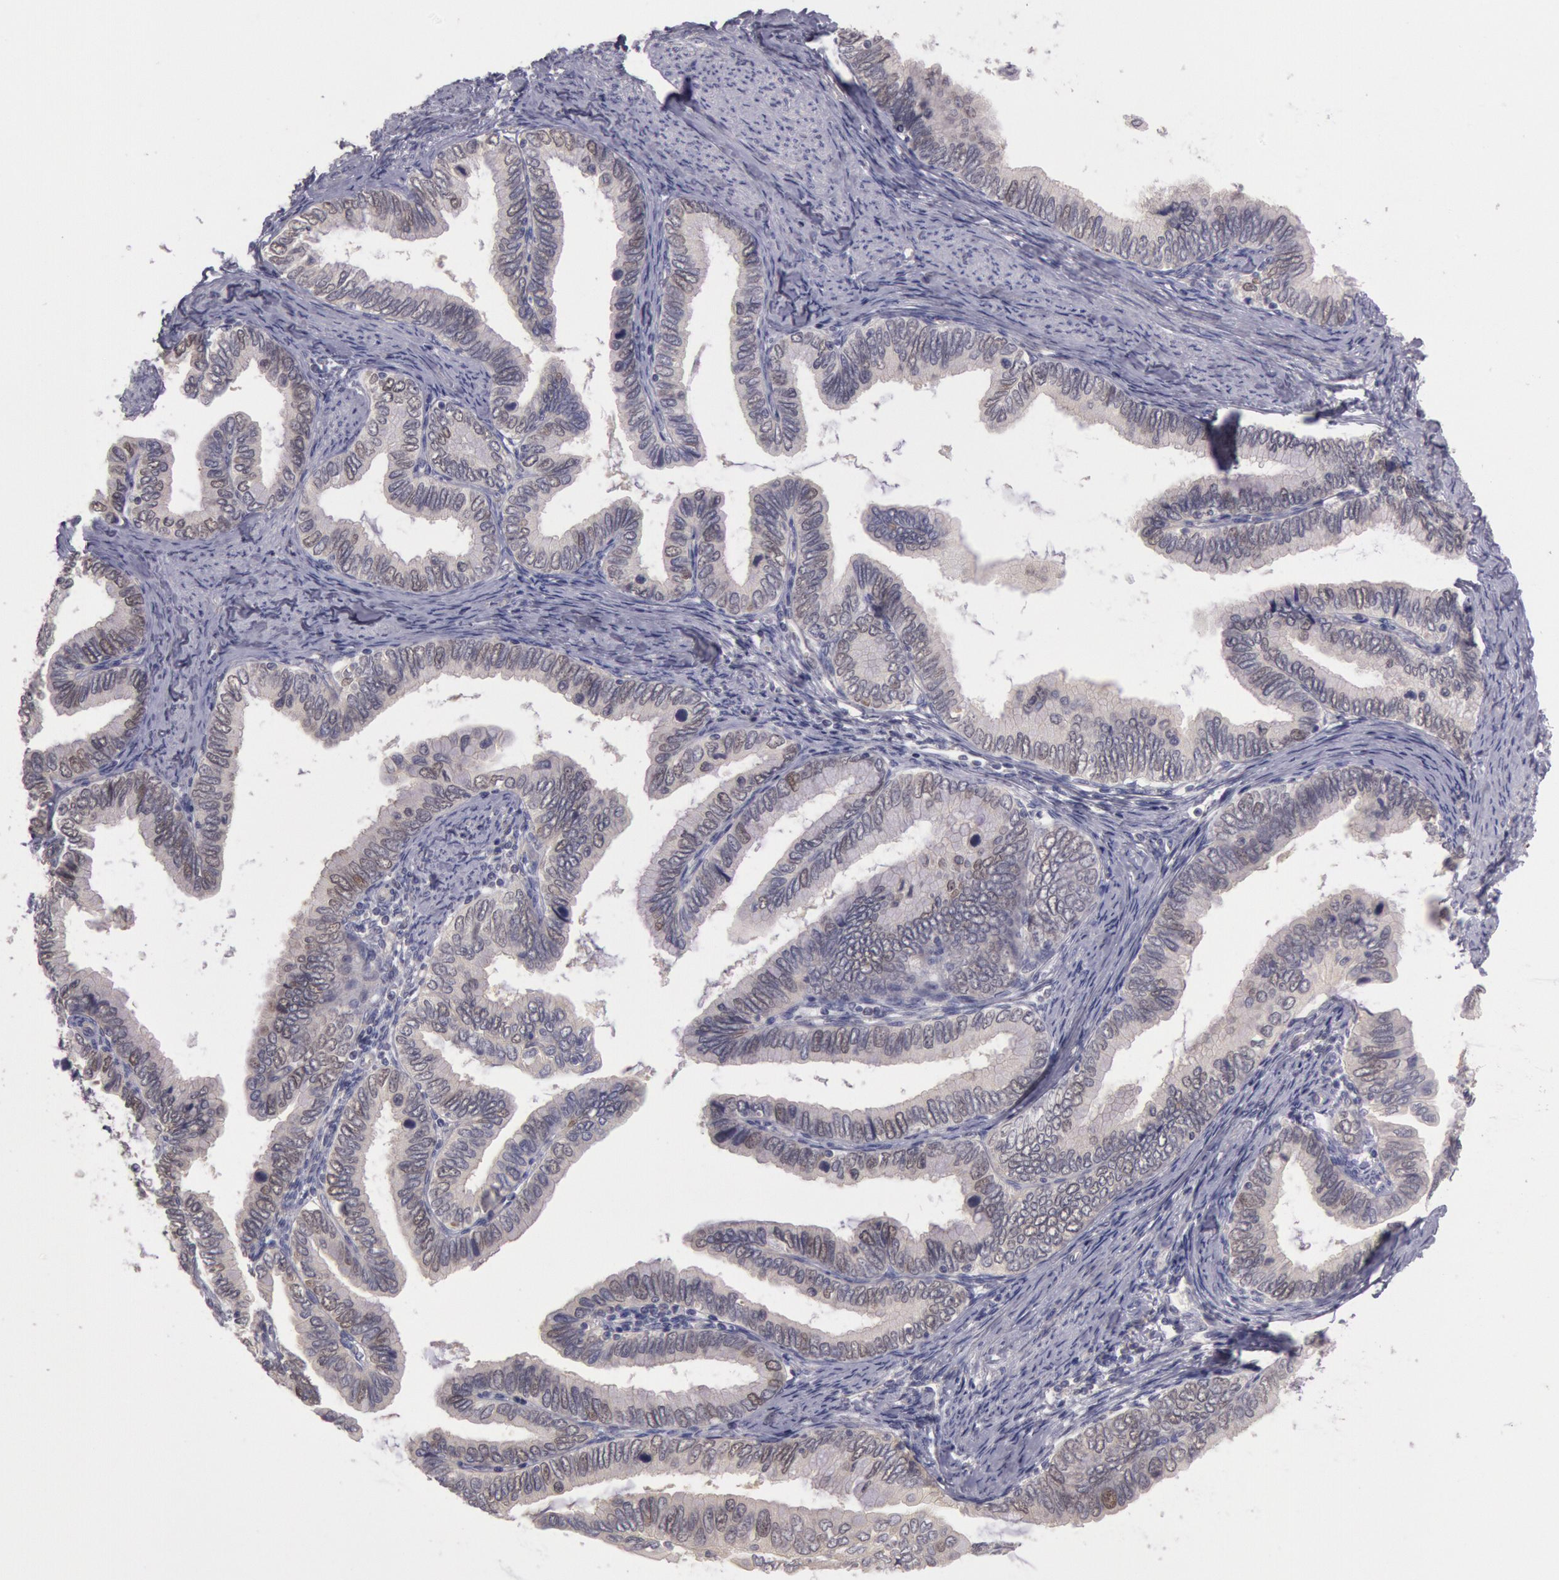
{"staining": {"intensity": "negative", "quantity": "none", "location": "none"}, "tissue": "cervical cancer", "cell_type": "Tumor cells", "image_type": "cancer", "snomed": [{"axis": "morphology", "description": "Adenocarcinoma, NOS"}, {"axis": "topography", "description": "Cervix"}], "caption": "The immunohistochemistry (IHC) micrograph has no significant positivity in tumor cells of adenocarcinoma (cervical) tissue.", "gene": "AMOTL1", "patient": {"sex": "female", "age": 49}}